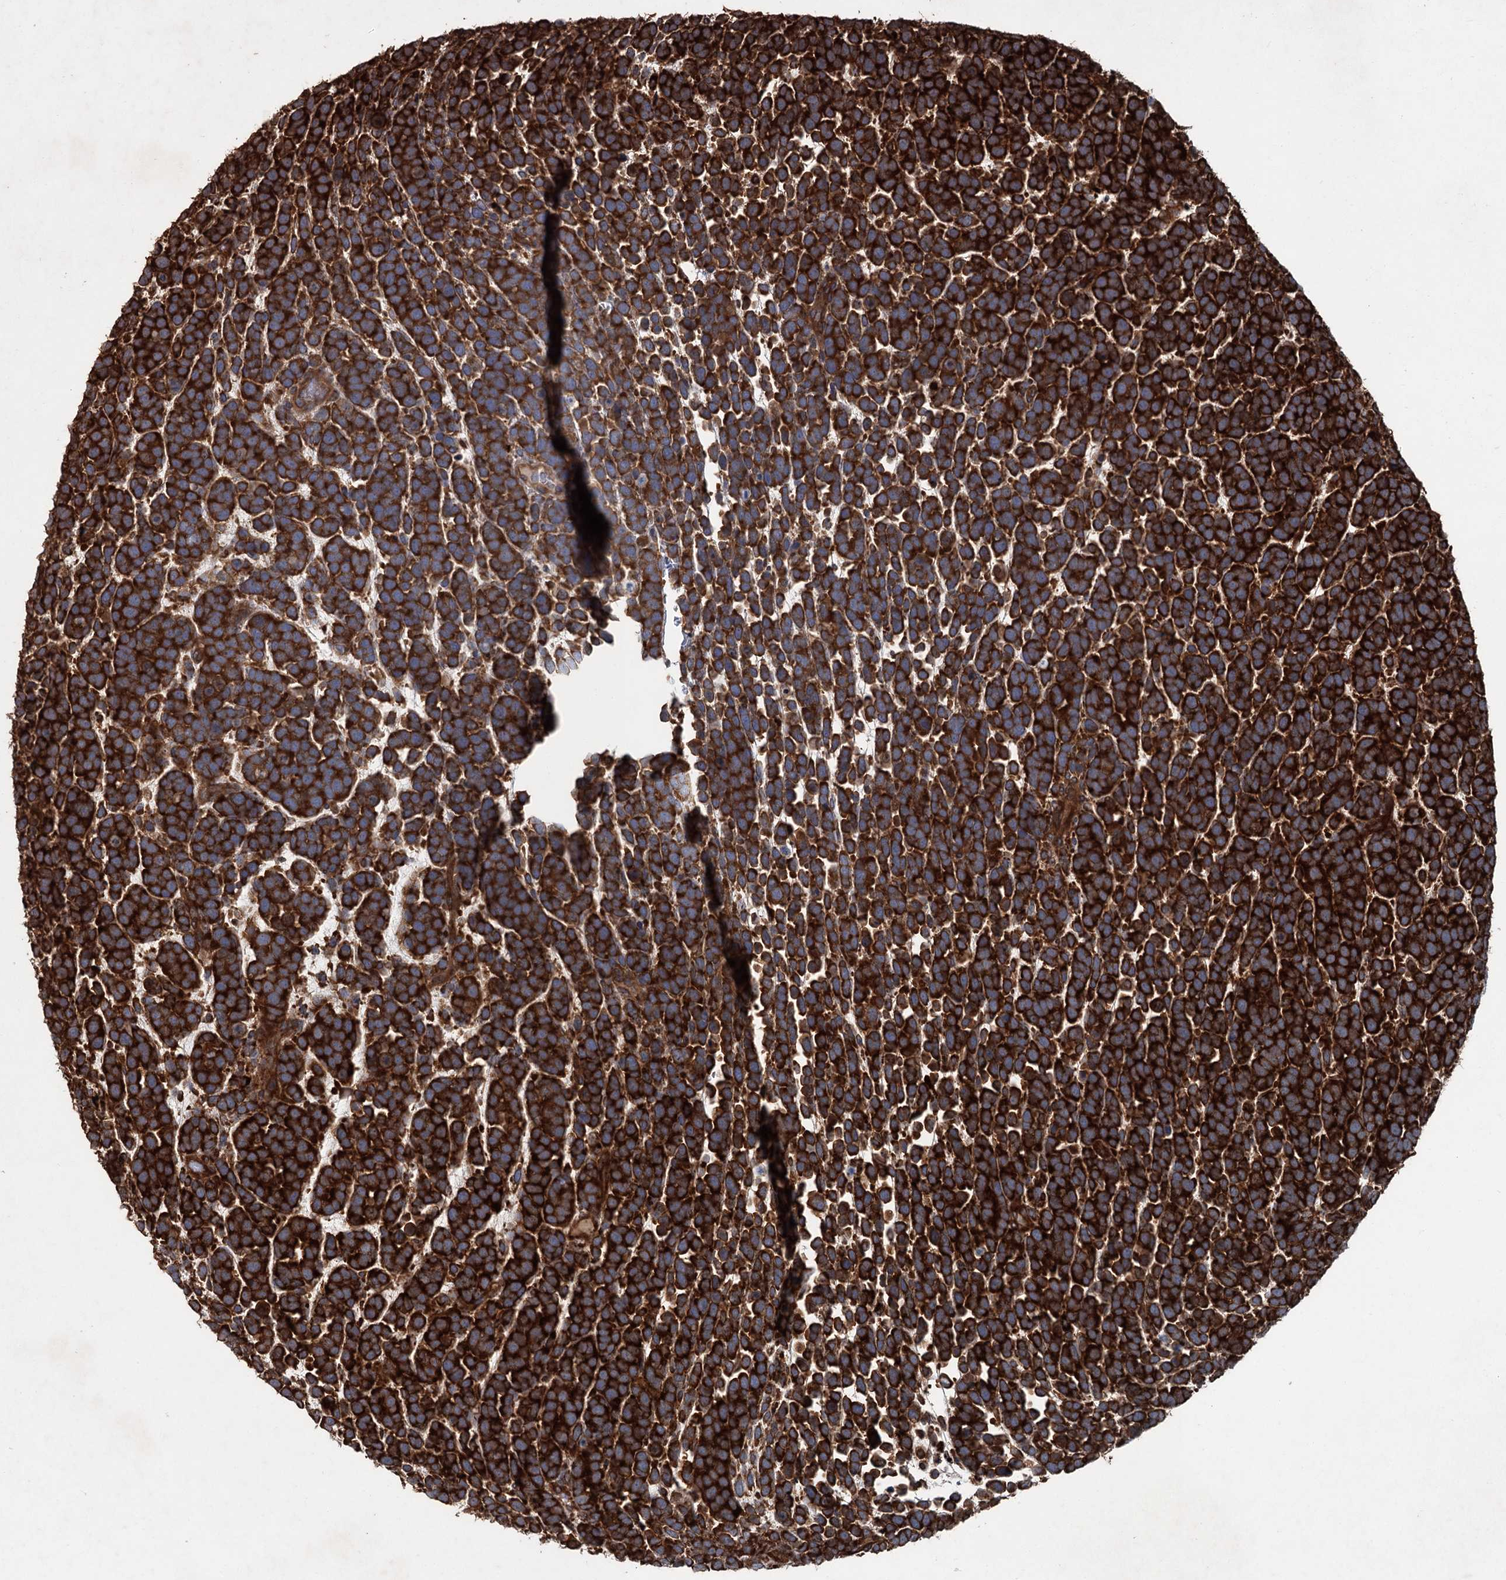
{"staining": {"intensity": "strong", "quantity": ">75%", "location": "cytoplasmic/membranous"}, "tissue": "urothelial cancer", "cell_type": "Tumor cells", "image_type": "cancer", "snomed": [{"axis": "morphology", "description": "Urothelial carcinoma, High grade"}, {"axis": "topography", "description": "Urinary bladder"}], "caption": "An image of human high-grade urothelial carcinoma stained for a protein demonstrates strong cytoplasmic/membranous brown staining in tumor cells.", "gene": "RNF214", "patient": {"sex": "female", "age": 82}}